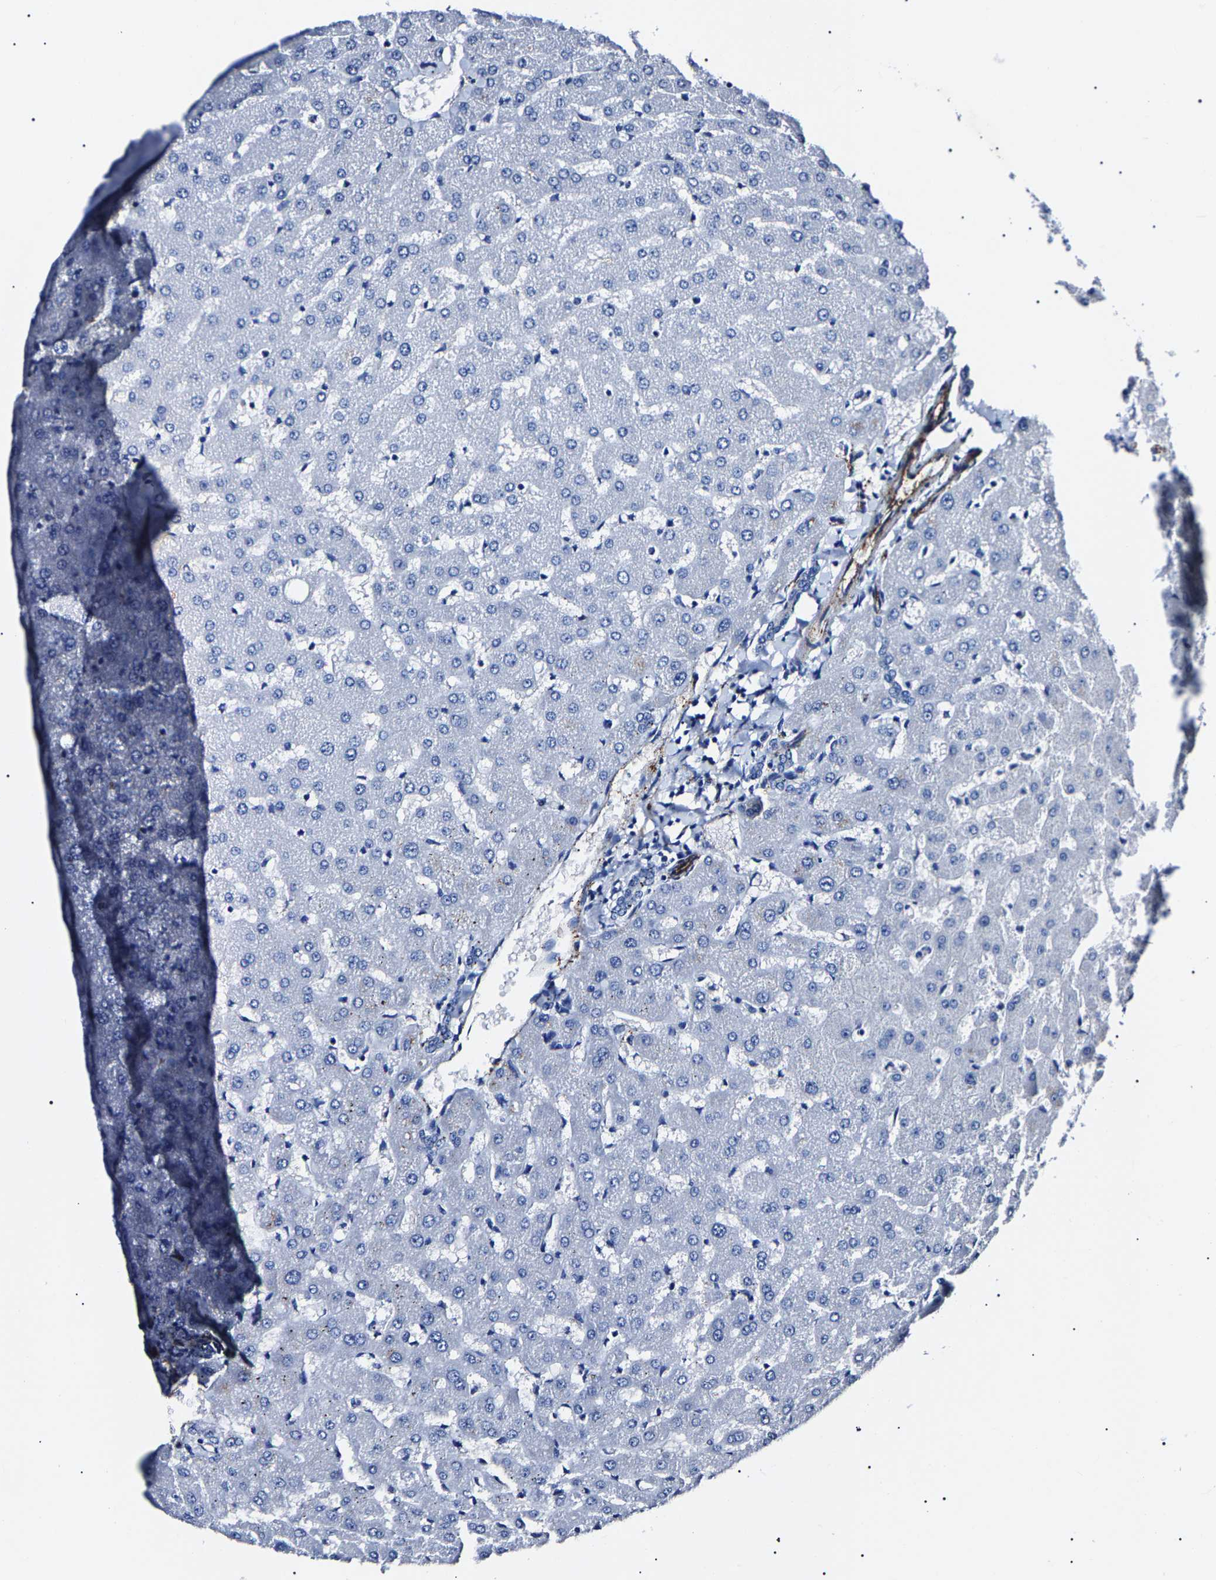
{"staining": {"intensity": "negative", "quantity": "none", "location": "none"}, "tissue": "liver", "cell_type": "Cholangiocytes", "image_type": "normal", "snomed": [{"axis": "morphology", "description": "Normal tissue, NOS"}, {"axis": "topography", "description": "Liver"}], "caption": "There is no significant expression in cholangiocytes of liver. (DAB (3,3'-diaminobenzidine) immunohistochemistry (IHC) visualized using brightfield microscopy, high magnification).", "gene": "KLHL42", "patient": {"sex": "female", "age": 63}}